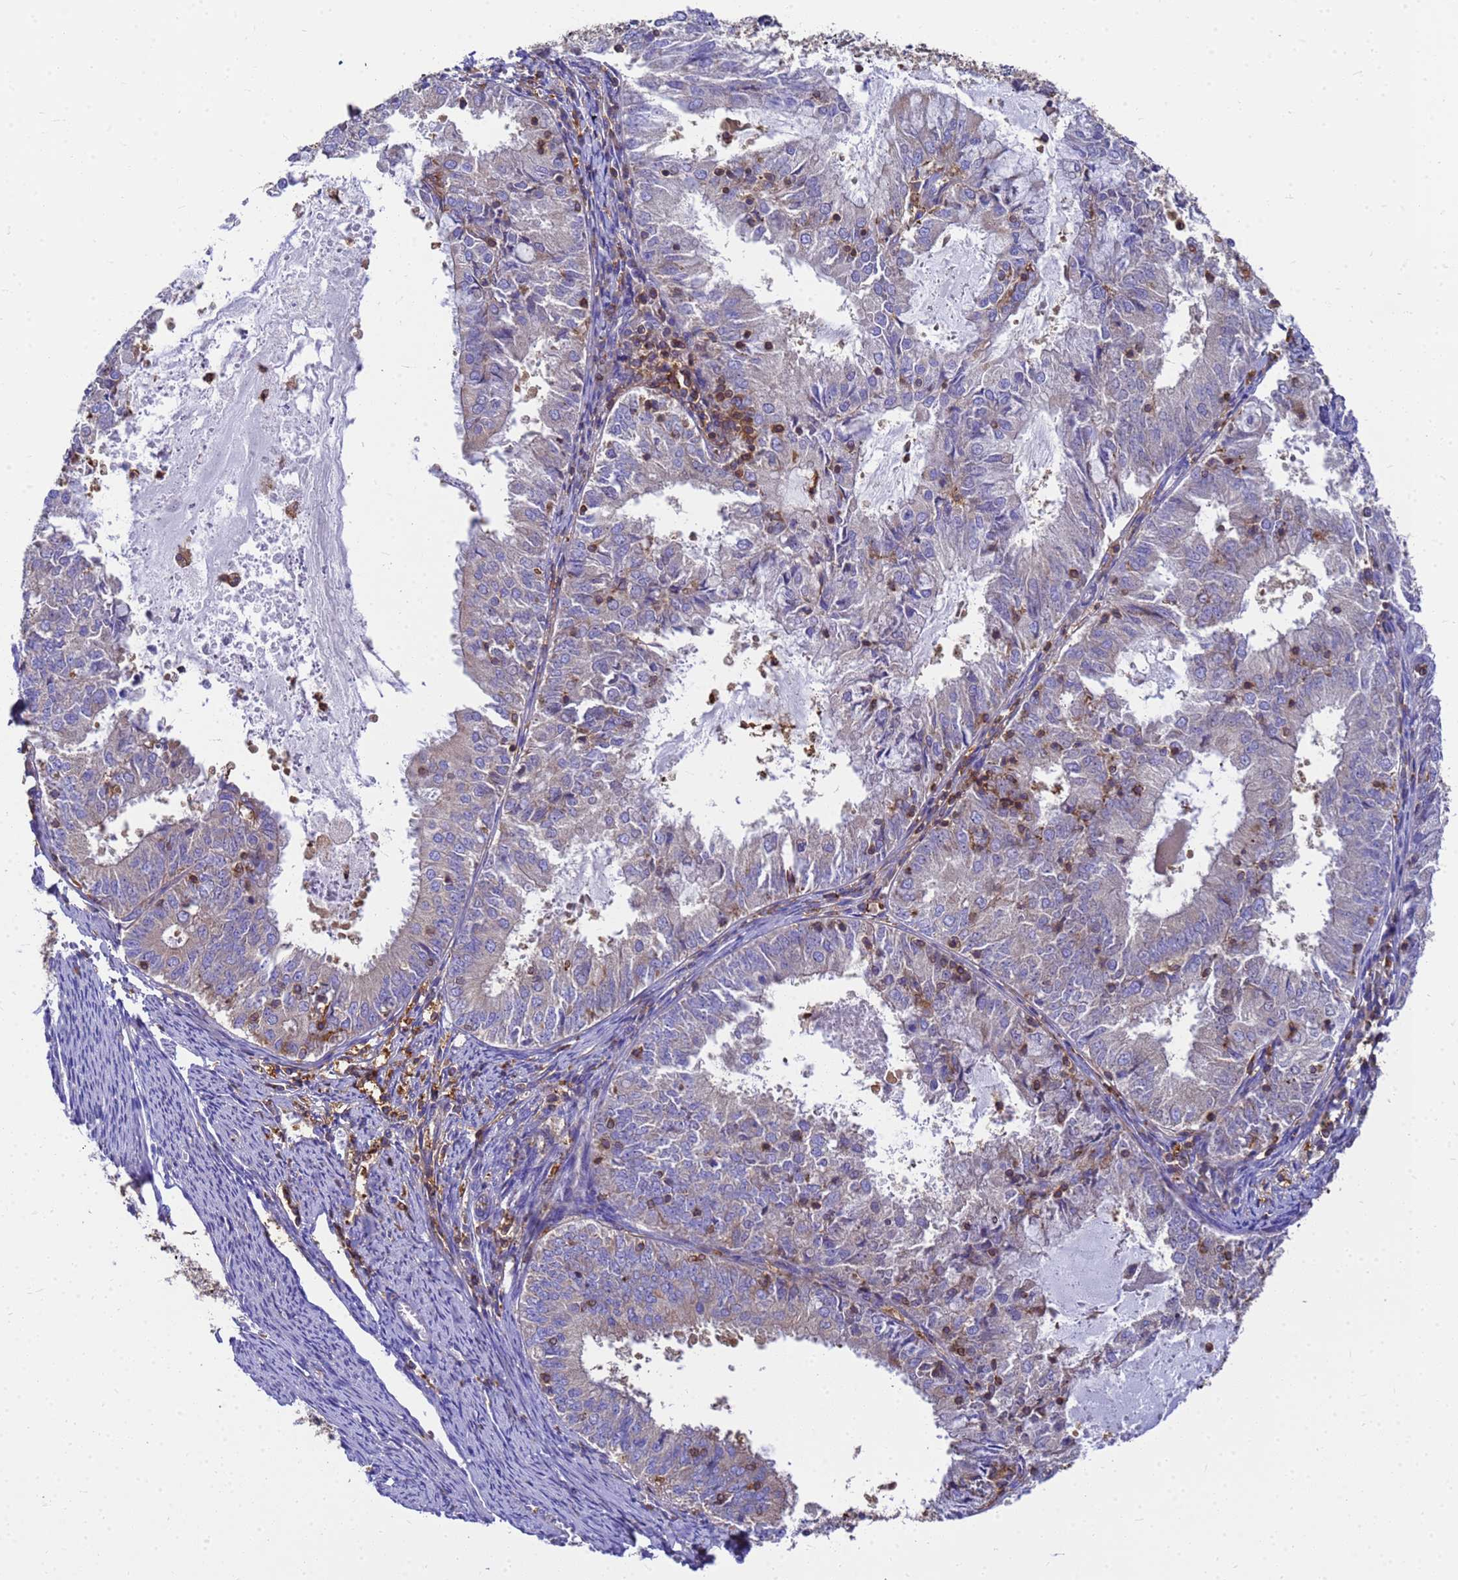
{"staining": {"intensity": "weak", "quantity": "25%-75%", "location": "cytoplasmic/membranous"}, "tissue": "endometrial cancer", "cell_type": "Tumor cells", "image_type": "cancer", "snomed": [{"axis": "morphology", "description": "Adenocarcinoma, NOS"}, {"axis": "topography", "description": "Endometrium"}], "caption": "About 25%-75% of tumor cells in human endometrial cancer reveal weak cytoplasmic/membranous protein expression as visualized by brown immunohistochemical staining.", "gene": "ZNF235", "patient": {"sex": "female", "age": 57}}